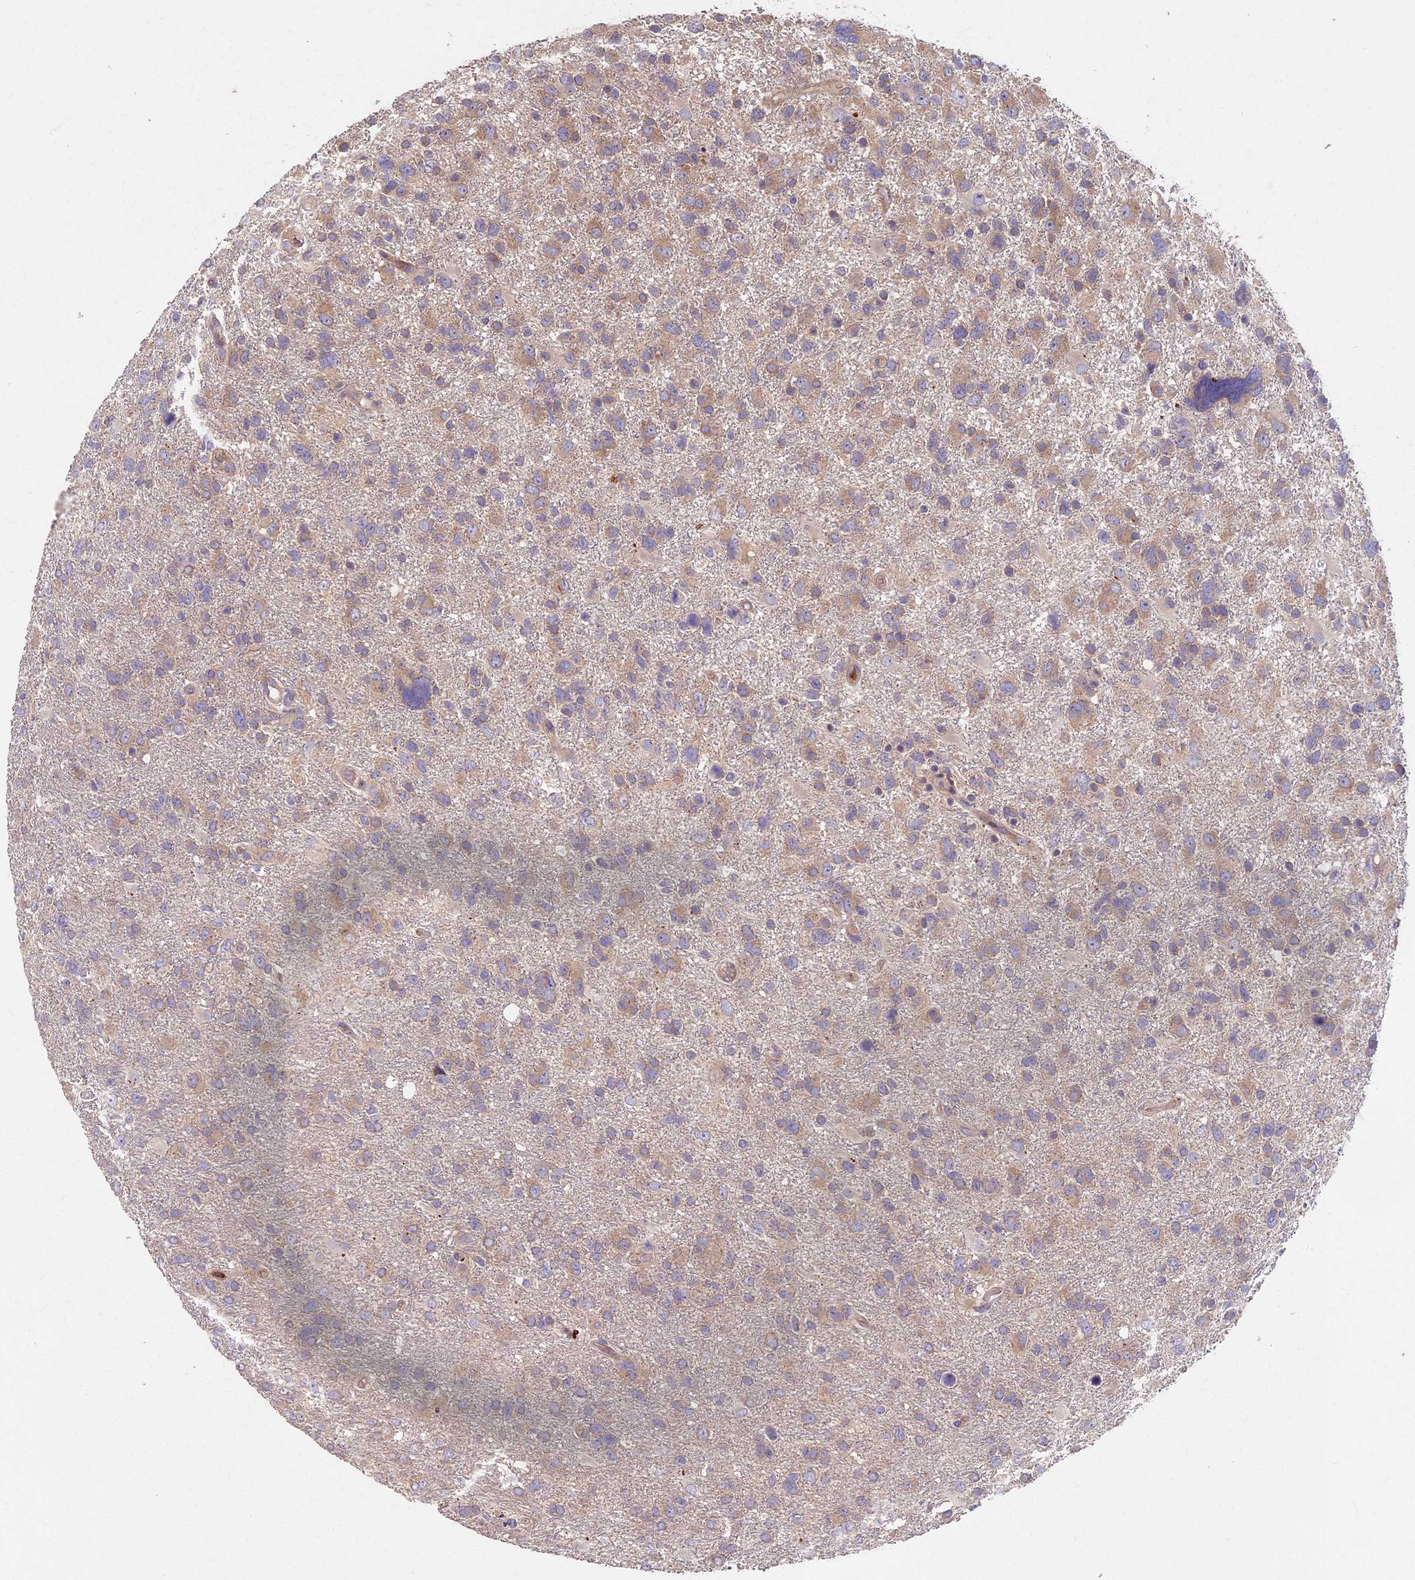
{"staining": {"intensity": "weak", "quantity": ">75%", "location": "cytoplasmic/membranous"}, "tissue": "glioma", "cell_type": "Tumor cells", "image_type": "cancer", "snomed": [{"axis": "morphology", "description": "Glioma, malignant, High grade"}, {"axis": "topography", "description": "Brain"}], "caption": "Immunohistochemical staining of malignant high-grade glioma reveals weak cytoplasmic/membranous protein positivity in about >75% of tumor cells. The staining was performed using DAB (3,3'-diaminobenzidine) to visualize the protein expression in brown, while the nuclei were stained in blue with hematoxylin (Magnification: 20x).", "gene": "AP4E1", "patient": {"sex": "male", "age": 61}}